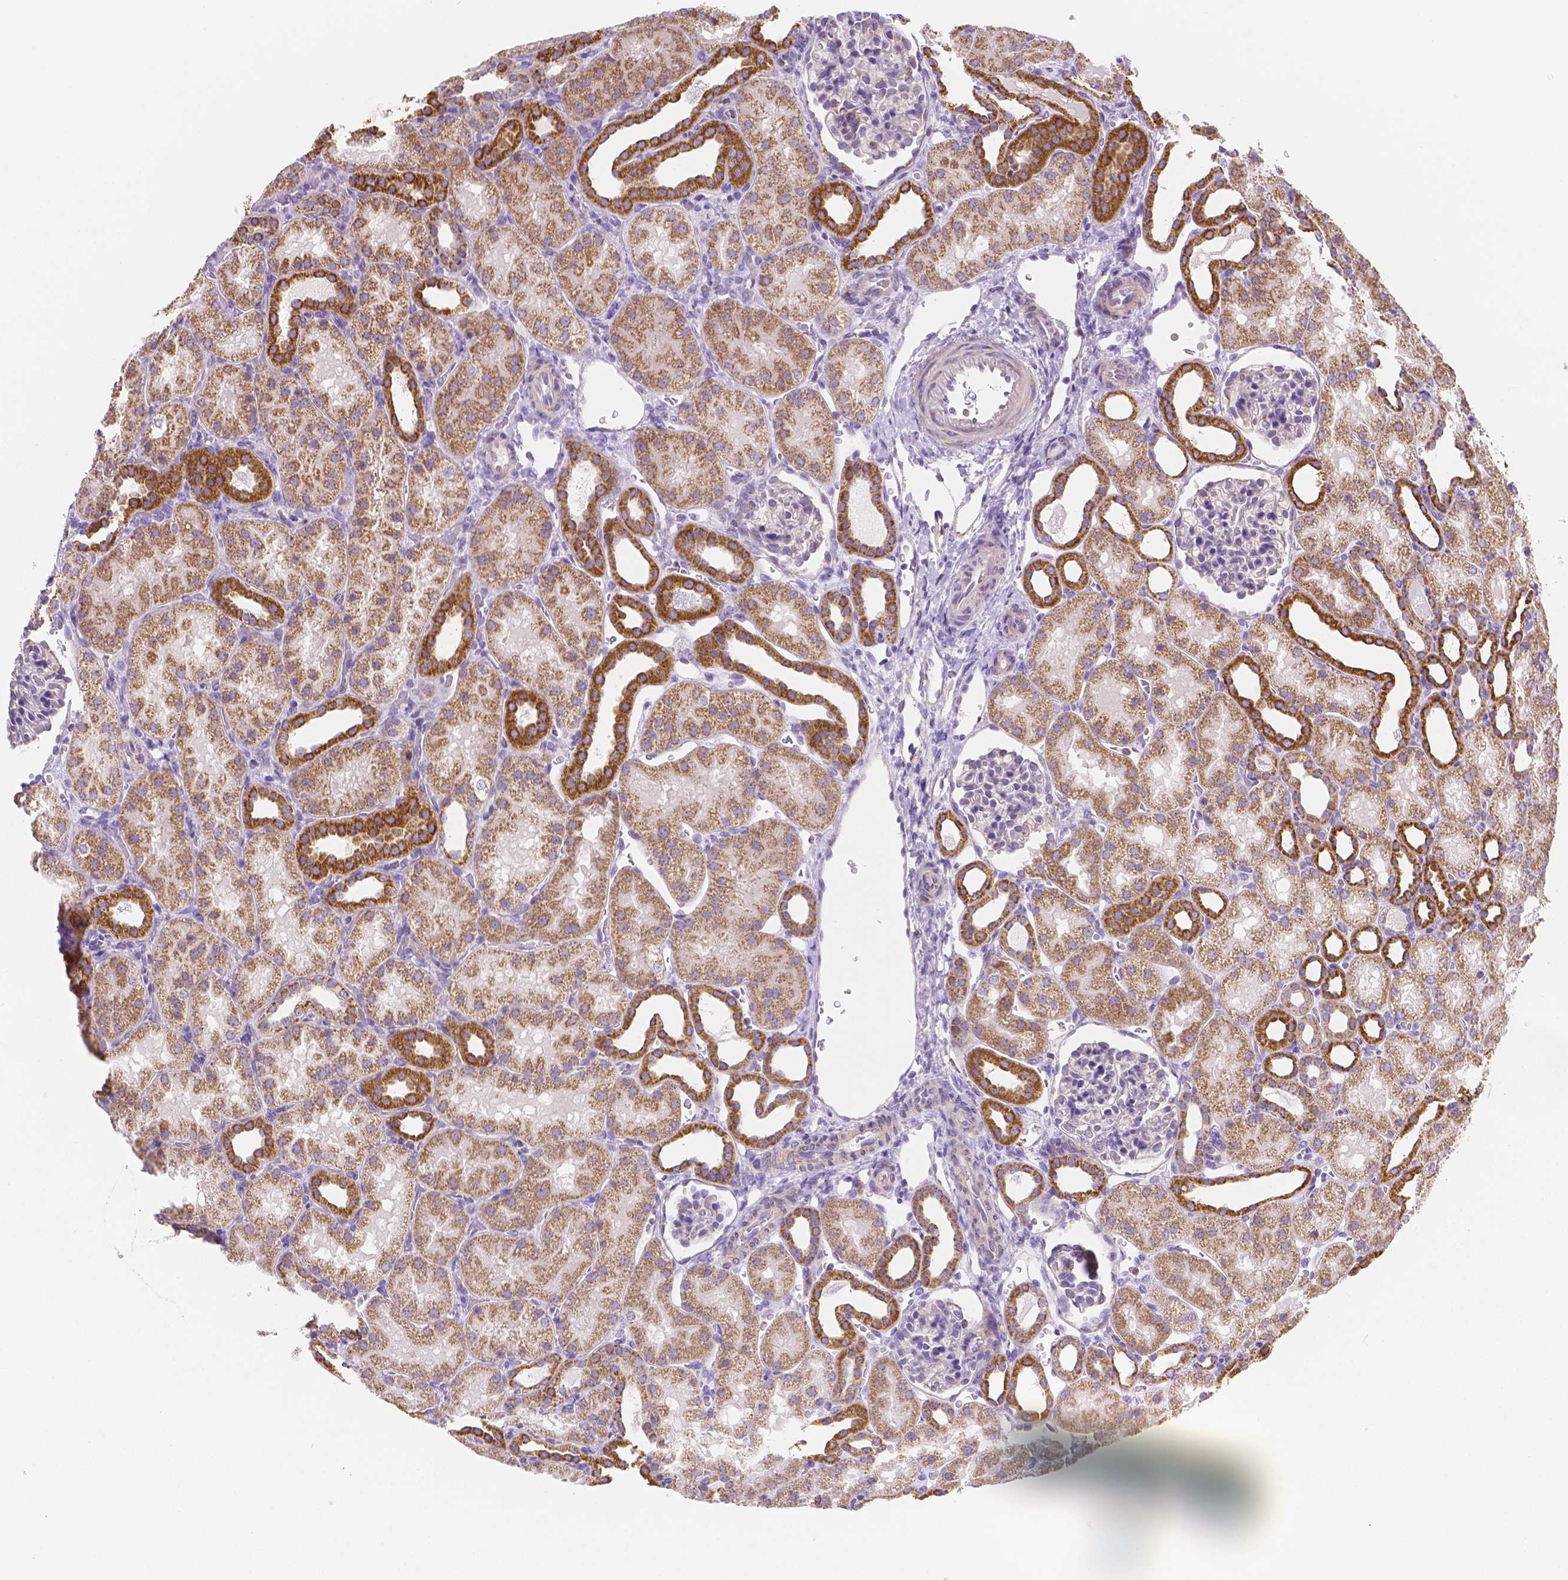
{"staining": {"intensity": "negative", "quantity": "none", "location": "none"}, "tissue": "kidney", "cell_type": "Cells in glomeruli", "image_type": "normal", "snomed": [{"axis": "morphology", "description": "Normal tissue, NOS"}, {"axis": "topography", "description": "Kidney"}], "caption": "Cells in glomeruli show no significant protein staining in unremarkable kidney. (Brightfield microscopy of DAB immunohistochemistry (IHC) at high magnification).", "gene": "SGTB", "patient": {"sex": "male", "age": 2}}